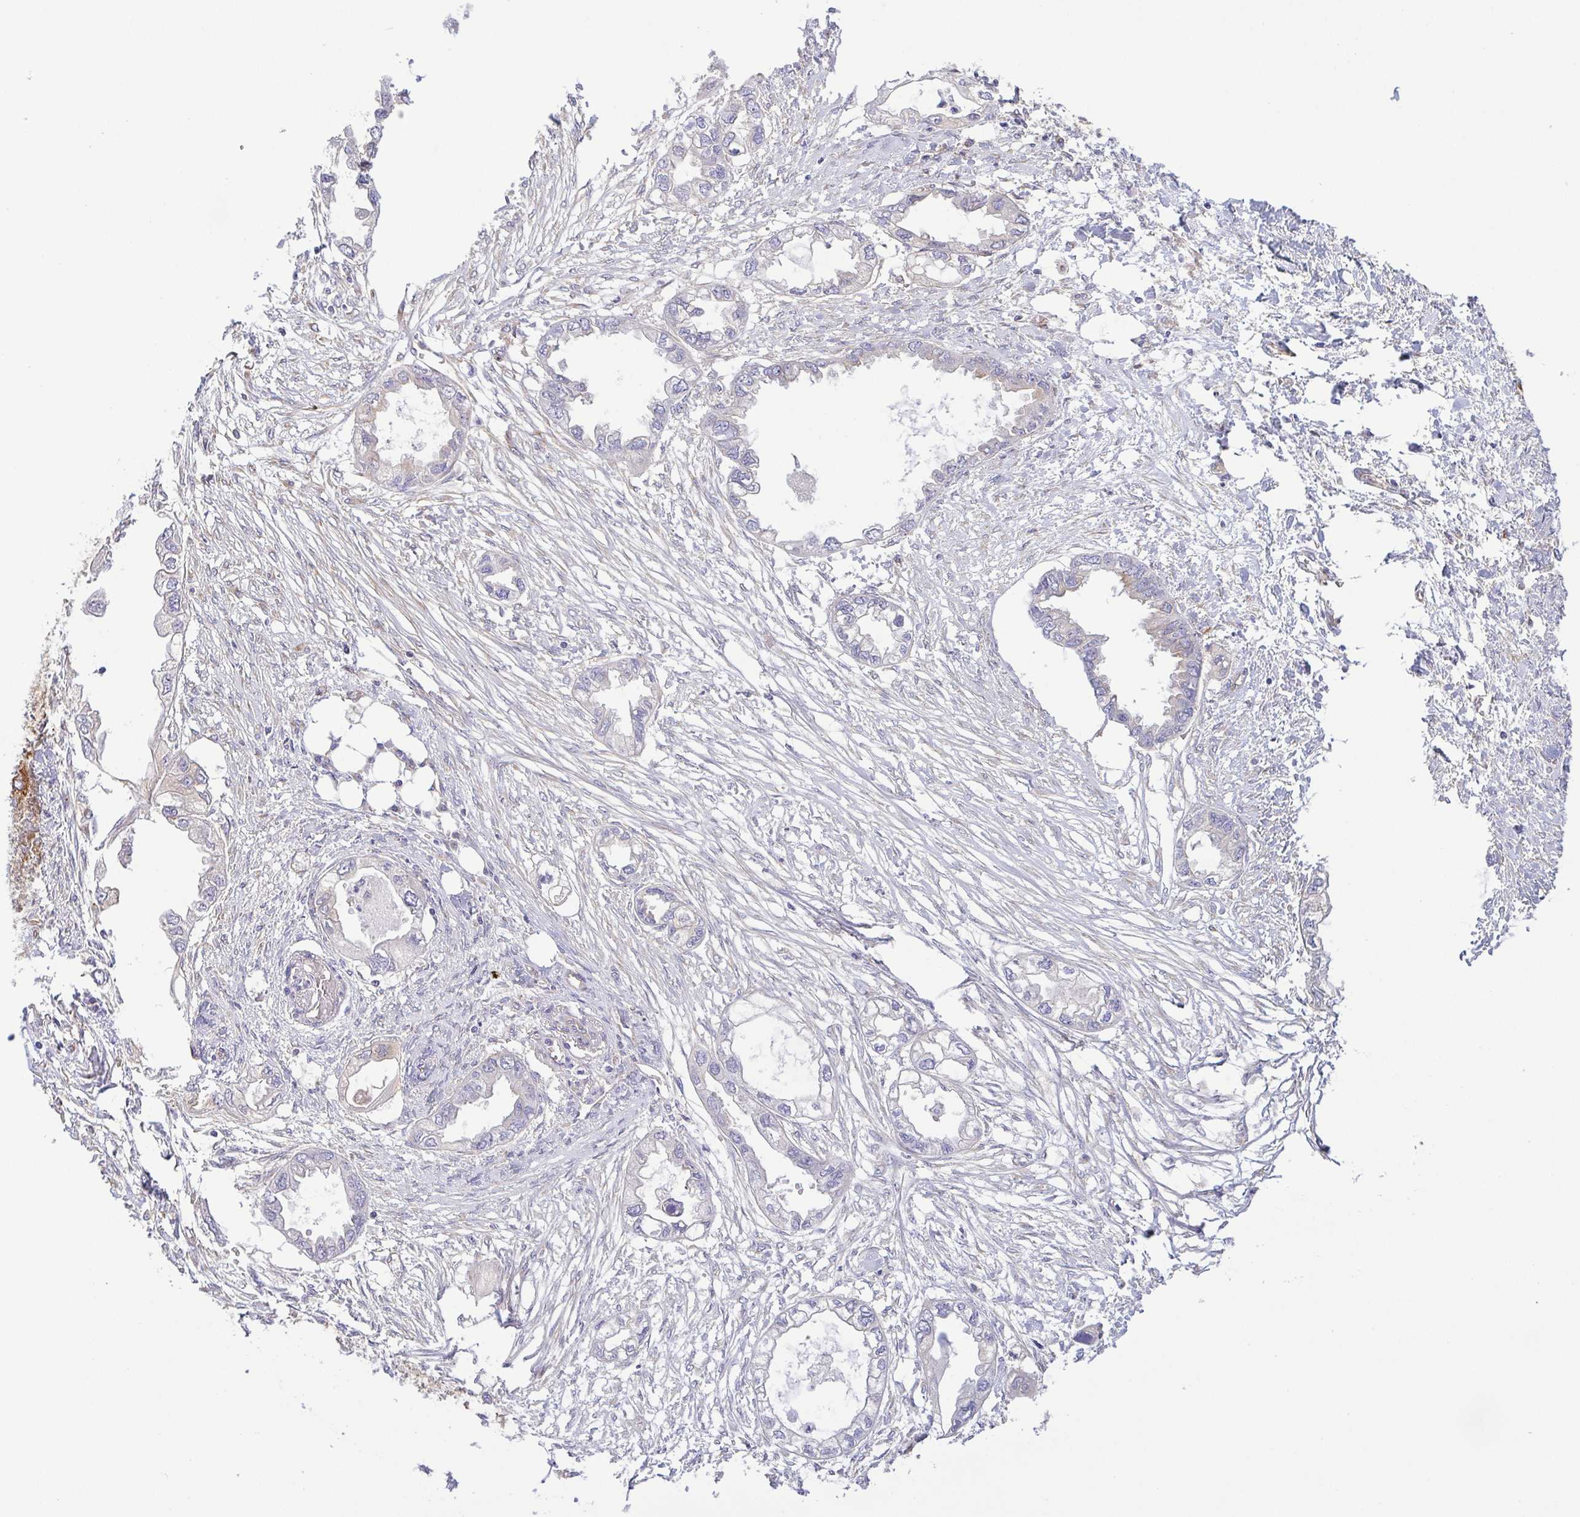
{"staining": {"intensity": "weak", "quantity": "25%-75%", "location": "cytoplasmic/membranous"}, "tissue": "endometrial cancer", "cell_type": "Tumor cells", "image_type": "cancer", "snomed": [{"axis": "morphology", "description": "Adenocarcinoma, NOS"}, {"axis": "morphology", "description": "Adenocarcinoma, metastatic, NOS"}, {"axis": "topography", "description": "Adipose tissue"}, {"axis": "topography", "description": "Endometrium"}], "caption": "Immunohistochemistry staining of endometrial cancer, which shows low levels of weak cytoplasmic/membranous expression in approximately 25%-75% of tumor cells indicating weak cytoplasmic/membranous protein staining. The staining was performed using DAB (brown) for protein detection and nuclei were counterstained in hematoxylin (blue).", "gene": "KIF5B", "patient": {"sex": "female", "age": 67}}